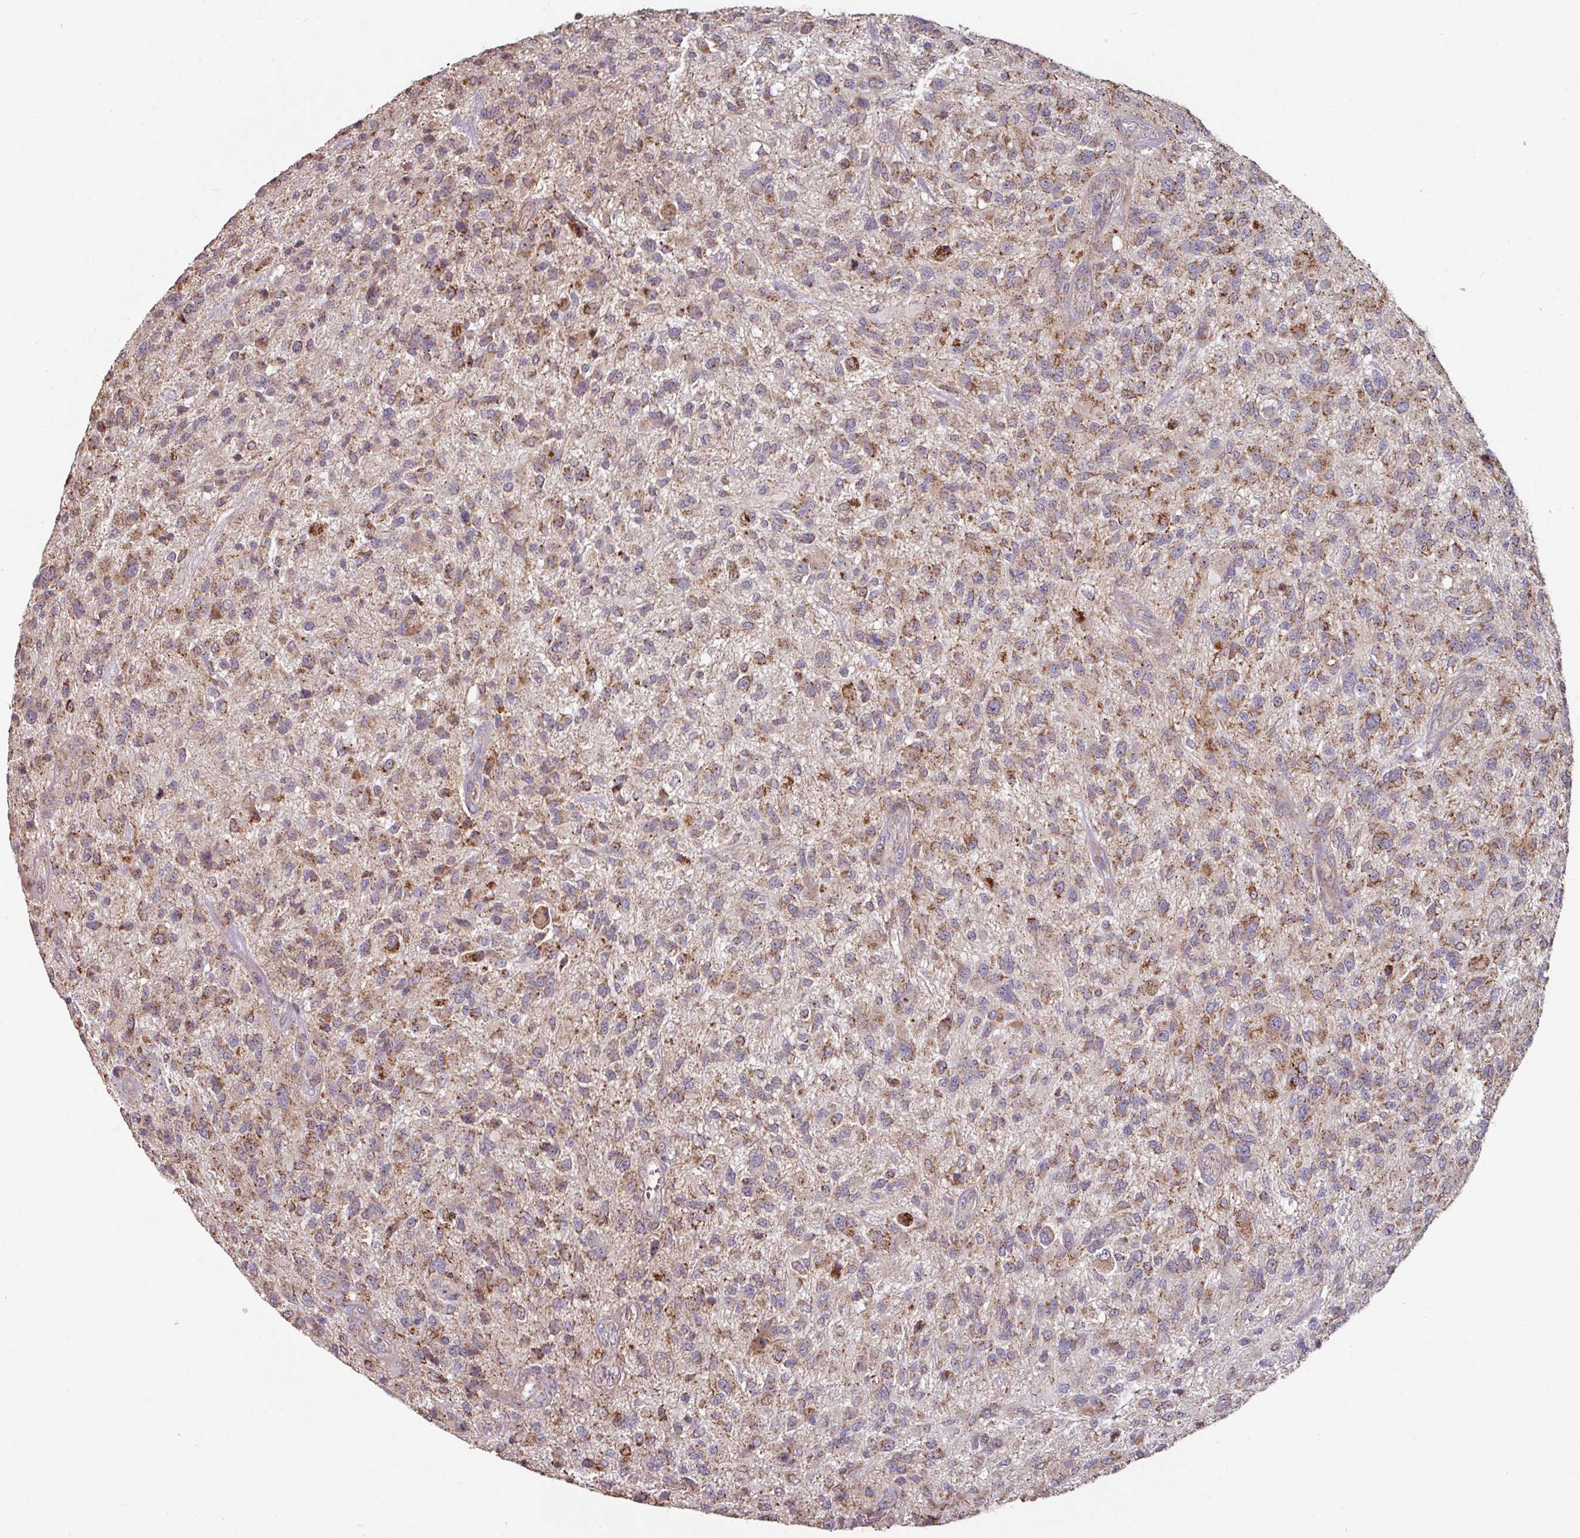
{"staining": {"intensity": "strong", "quantity": "25%-75%", "location": "cytoplasmic/membranous"}, "tissue": "glioma", "cell_type": "Tumor cells", "image_type": "cancer", "snomed": [{"axis": "morphology", "description": "Glioma, malignant, High grade"}, {"axis": "topography", "description": "Brain"}], "caption": "Strong cytoplasmic/membranous protein staining is present in about 25%-75% of tumor cells in glioma.", "gene": "OR2D3", "patient": {"sex": "male", "age": 47}}